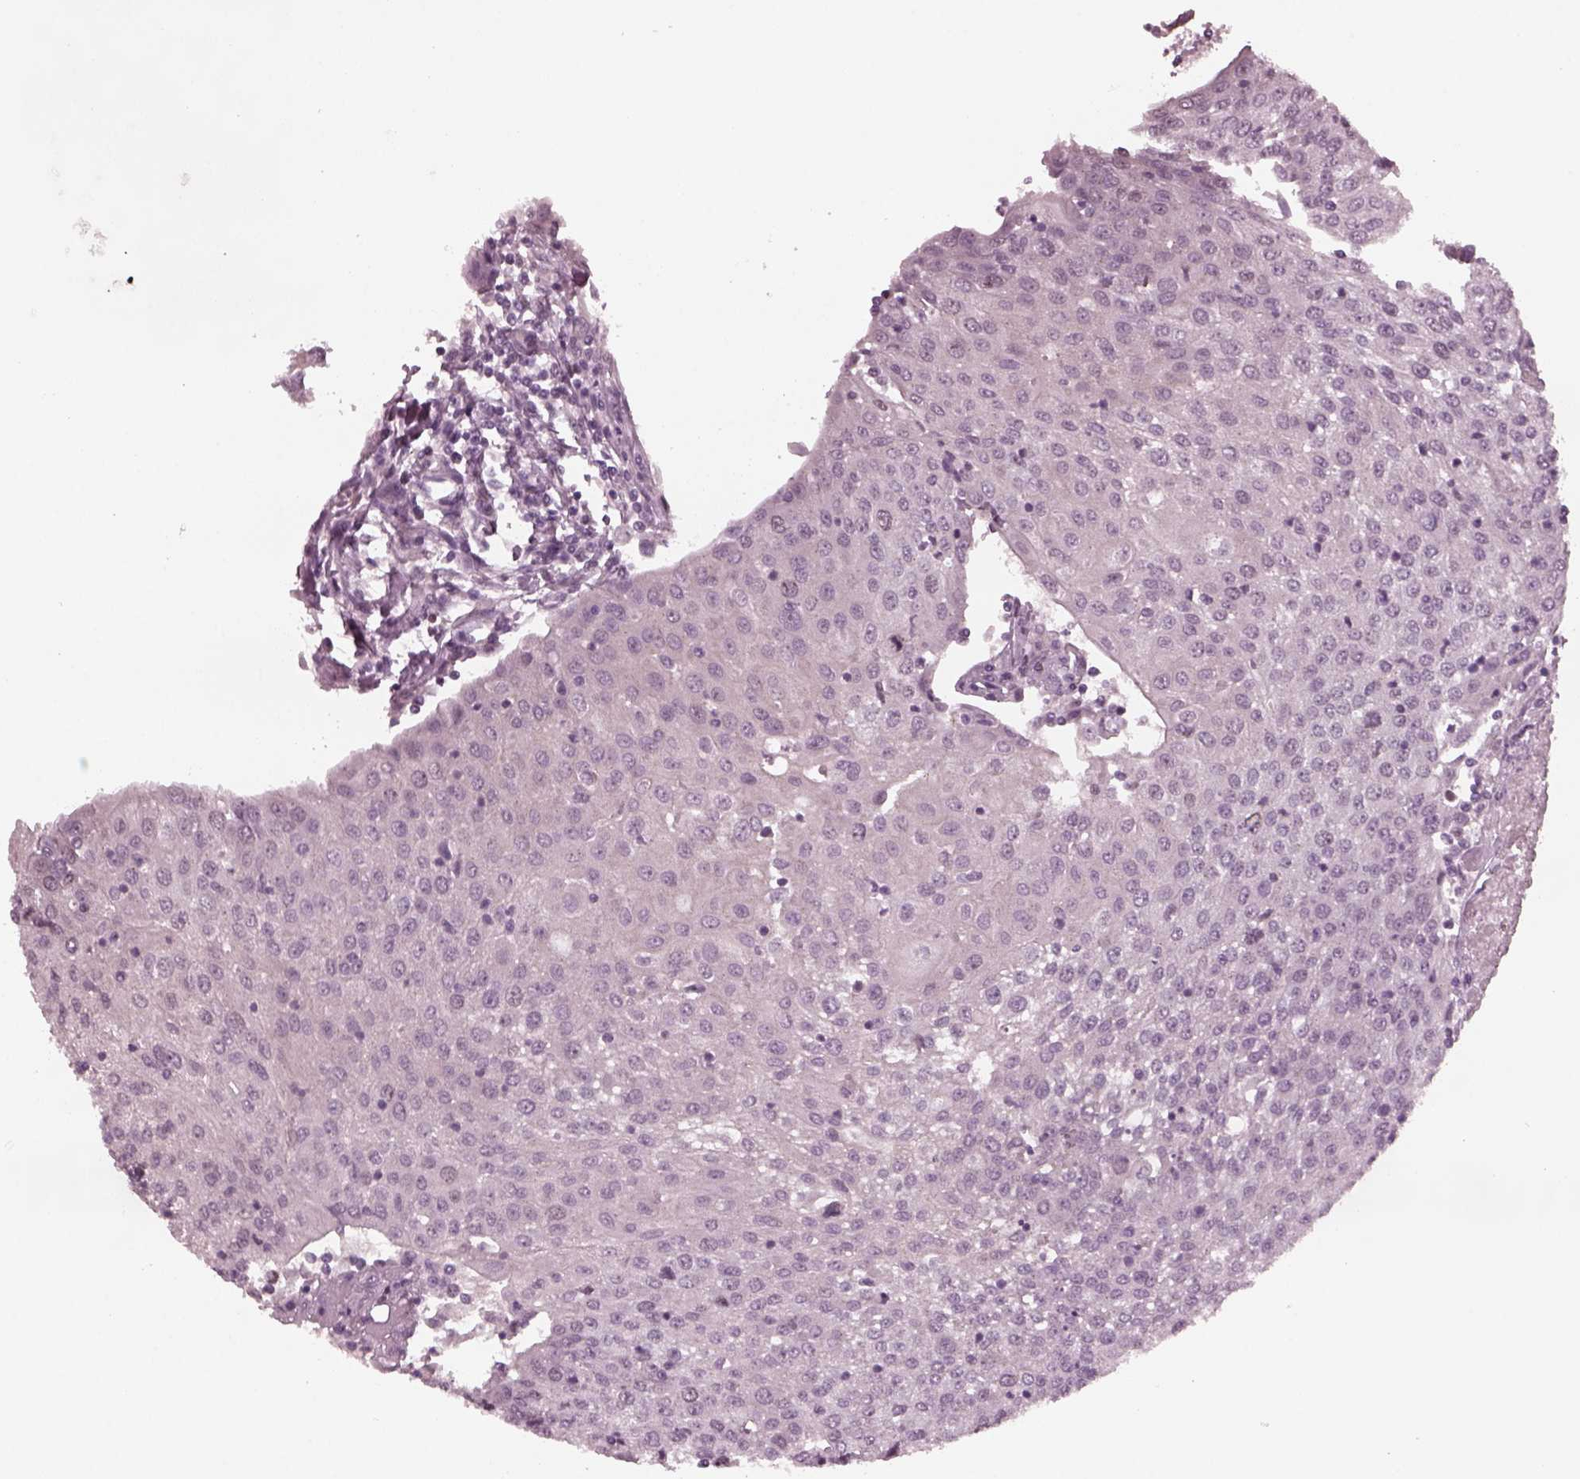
{"staining": {"intensity": "negative", "quantity": "none", "location": "none"}, "tissue": "urothelial cancer", "cell_type": "Tumor cells", "image_type": "cancer", "snomed": [{"axis": "morphology", "description": "Urothelial carcinoma, High grade"}, {"axis": "topography", "description": "Urinary bladder"}], "caption": "Histopathology image shows no significant protein positivity in tumor cells of urothelial carcinoma (high-grade). (DAB (3,3'-diaminobenzidine) IHC, high magnification).", "gene": "SAXO1", "patient": {"sex": "female", "age": 85}}